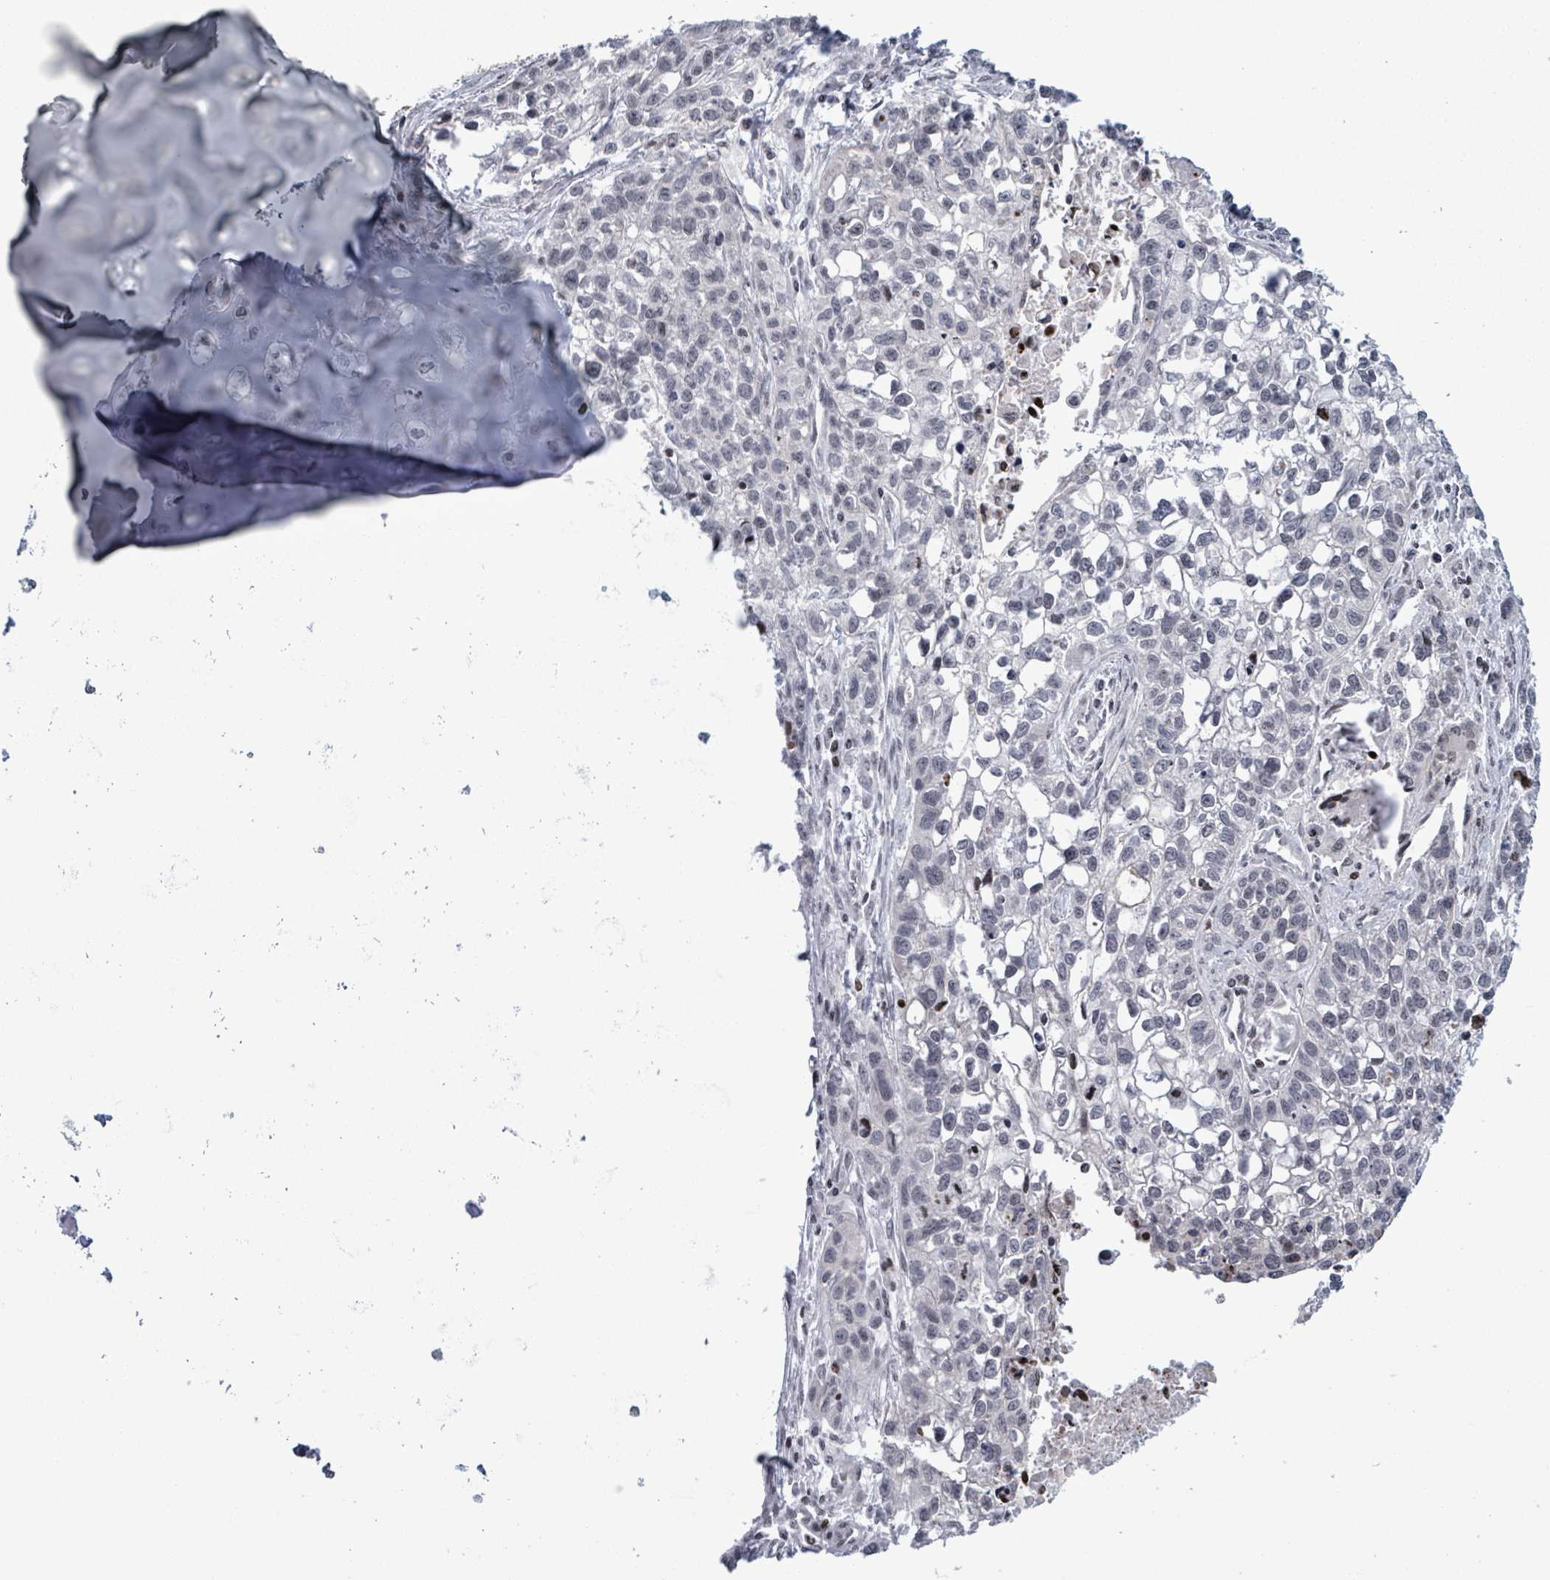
{"staining": {"intensity": "negative", "quantity": "none", "location": "none"}, "tissue": "lung cancer", "cell_type": "Tumor cells", "image_type": "cancer", "snomed": [{"axis": "morphology", "description": "Squamous cell carcinoma, NOS"}, {"axis": "topography", "description": "Lung"}], "caption": "IHC histopathology image of human lung cancer (squamous cell carcinoma) stained for a protein (brown), which shows no positivity in tumor cells.", "gene": "FNDC4", "patient": {"sex": "male", "age": 74}}